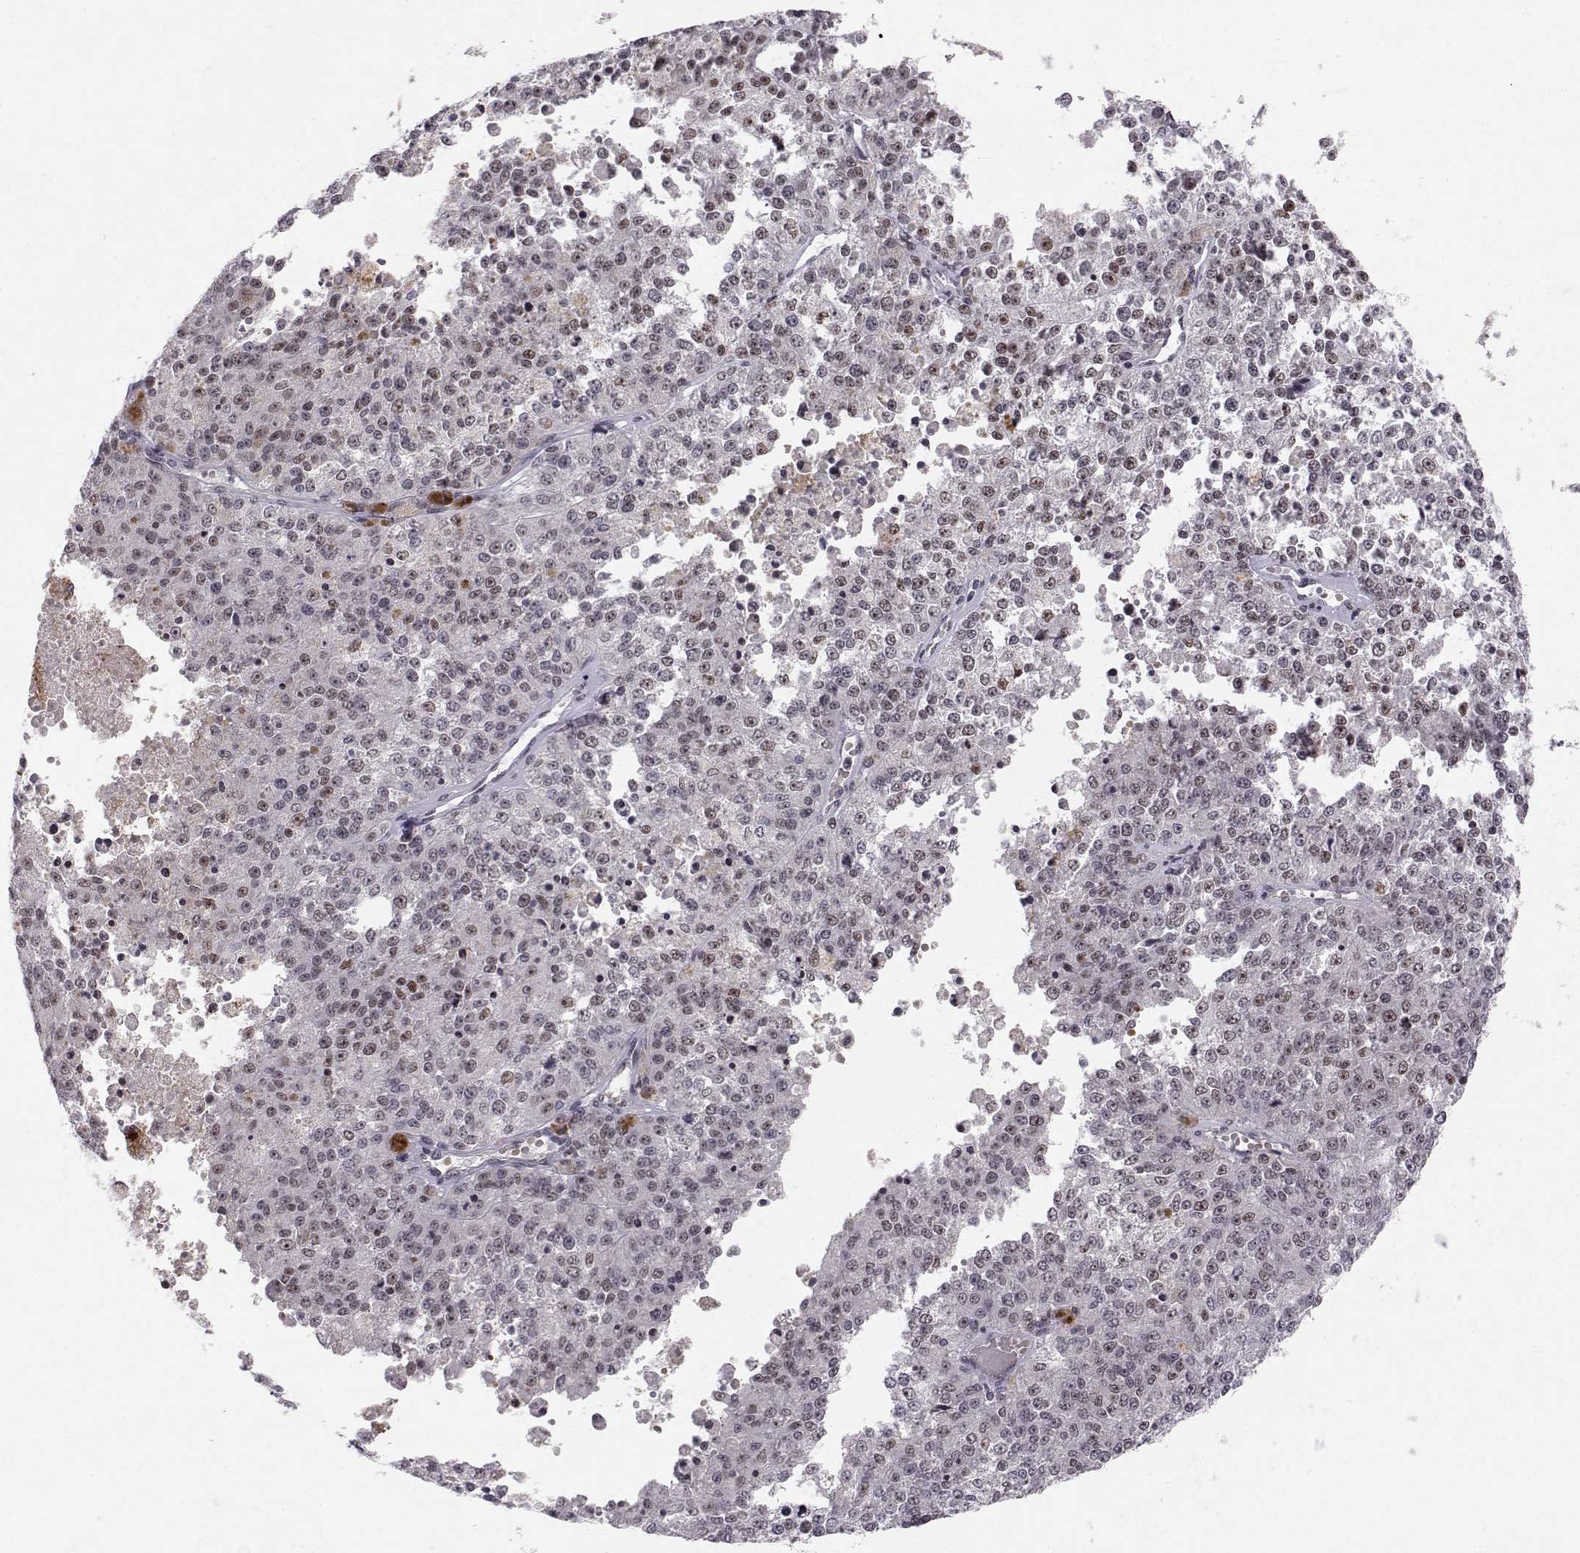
{"staining": {"intensity": "negative", "quantity": "none", "location": "none"}, "tissue": "melanoma", "cell_type": "Tumor cells", "image_type": "cancer", "snomed": [{"axis": "morphology", "description": "Malignant melanoma, Metastatic site"}, {"axis": "topography", "description": "Lymph node"}], "caption": "Histopathology image shows no protein positivity in tumor cells of melanoma tissue. (DAB immunohistochemistry with hematoxylin counter stain).", "gene": "RPP38", "patient": {"sex": "female", "age": 64}}